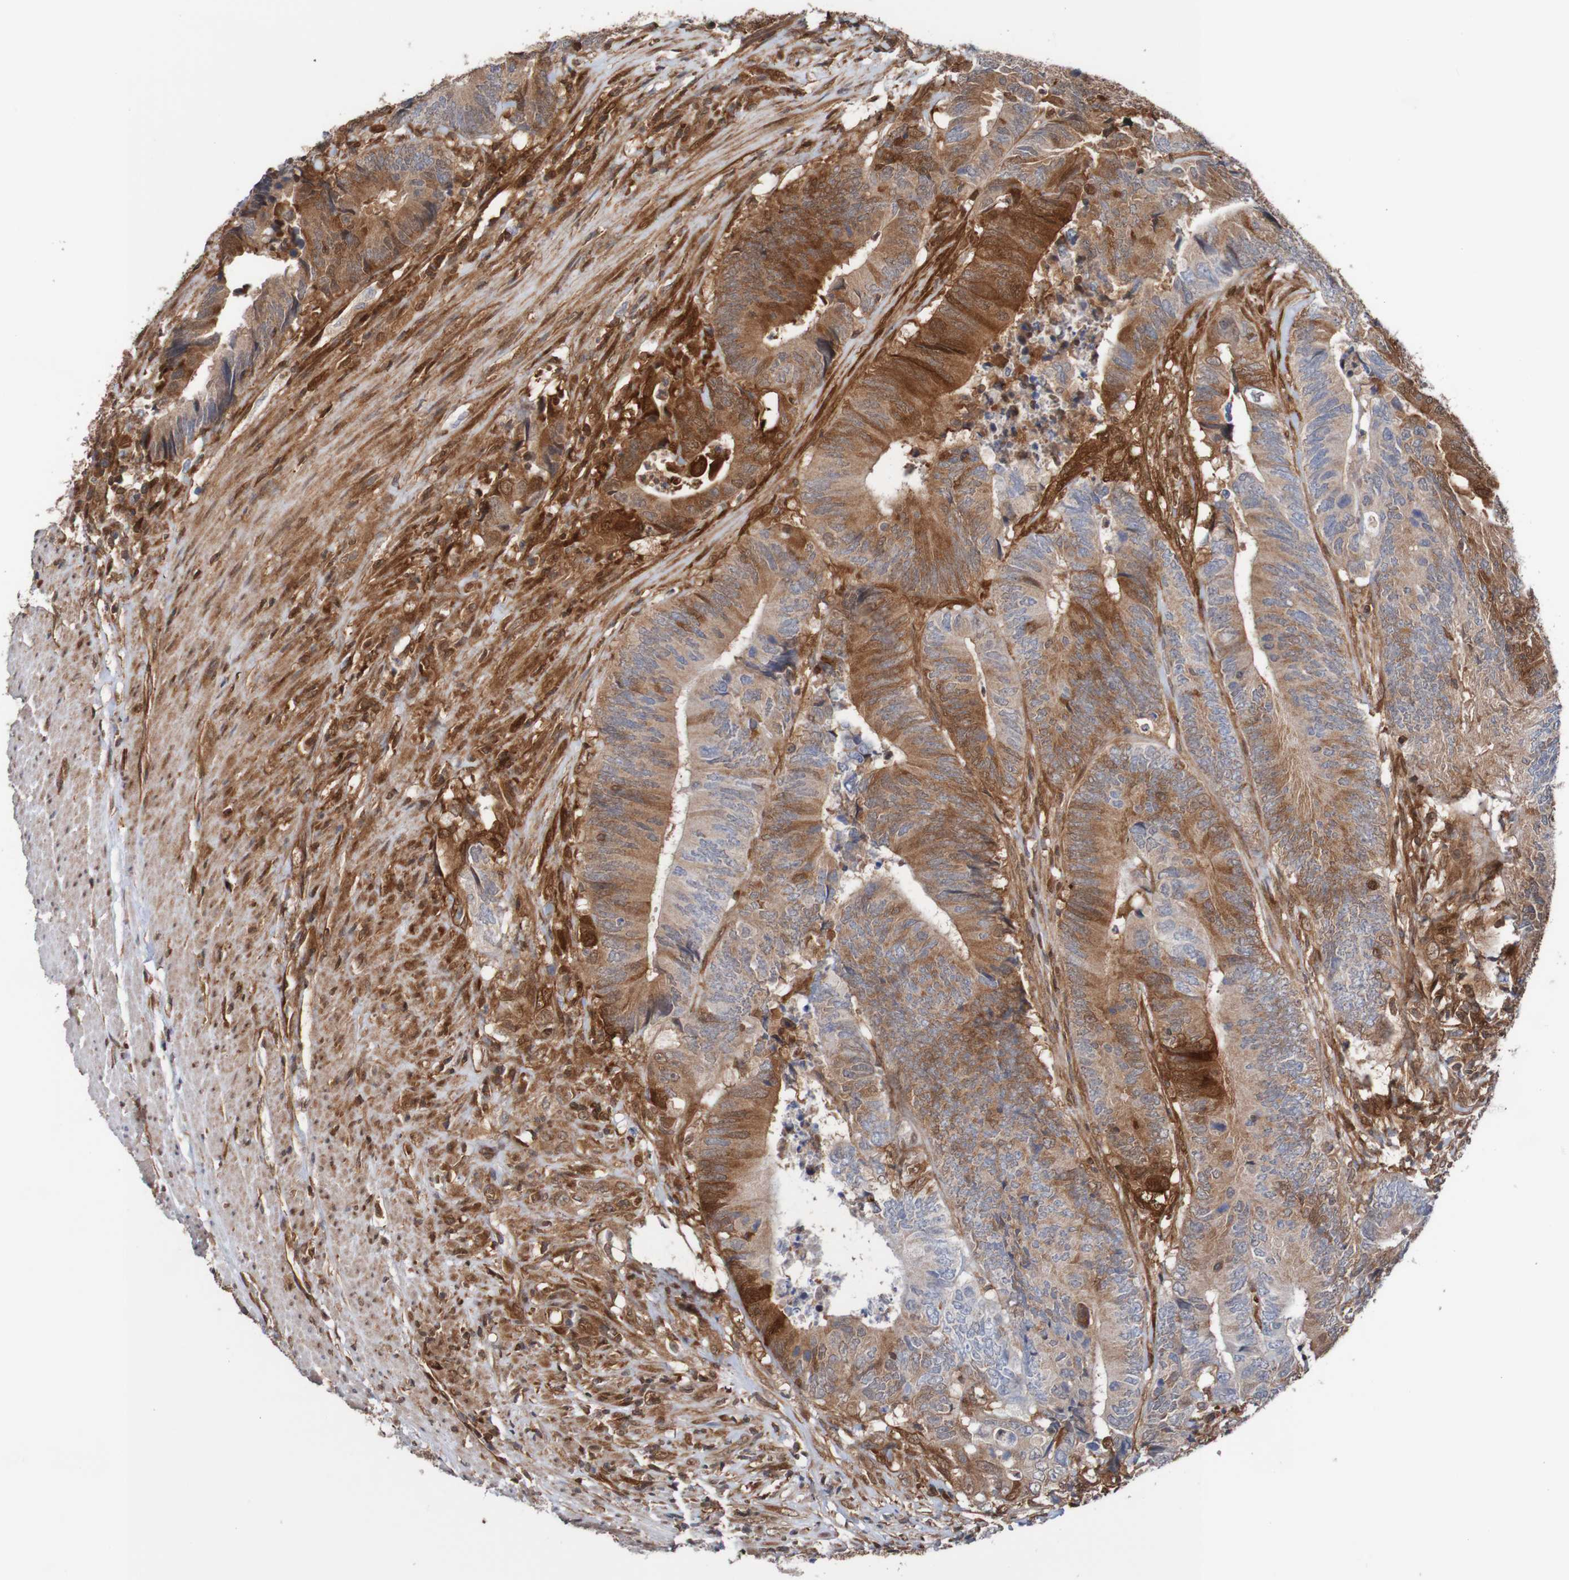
{"staining": {"intensity": "moderate", "quantity": "25%-75%", "location": "cytoplasmic/membranous"}, "tissue": "colorectal cancer", "cell_type": "Tumor cells", "image_type": "cancer", "snomed": [{"axis": "morphology", "description": "Normal tissue, NOS"}, {"axis": "morphology", "description": "Adenocarcinoma, NOS"}, {"axis": "topography", "description": "Colon"}], "caption": "This histopathology image exhibits immunohistochemistry (IHC) staining of human adenocarcinoma (colorectal), with medium moderate cytoplasmic/membranous positivity in approximately 25%-75% of tumor cells.", "gene": "RIGI", "patient": {"sex": "male", "age": 56}}